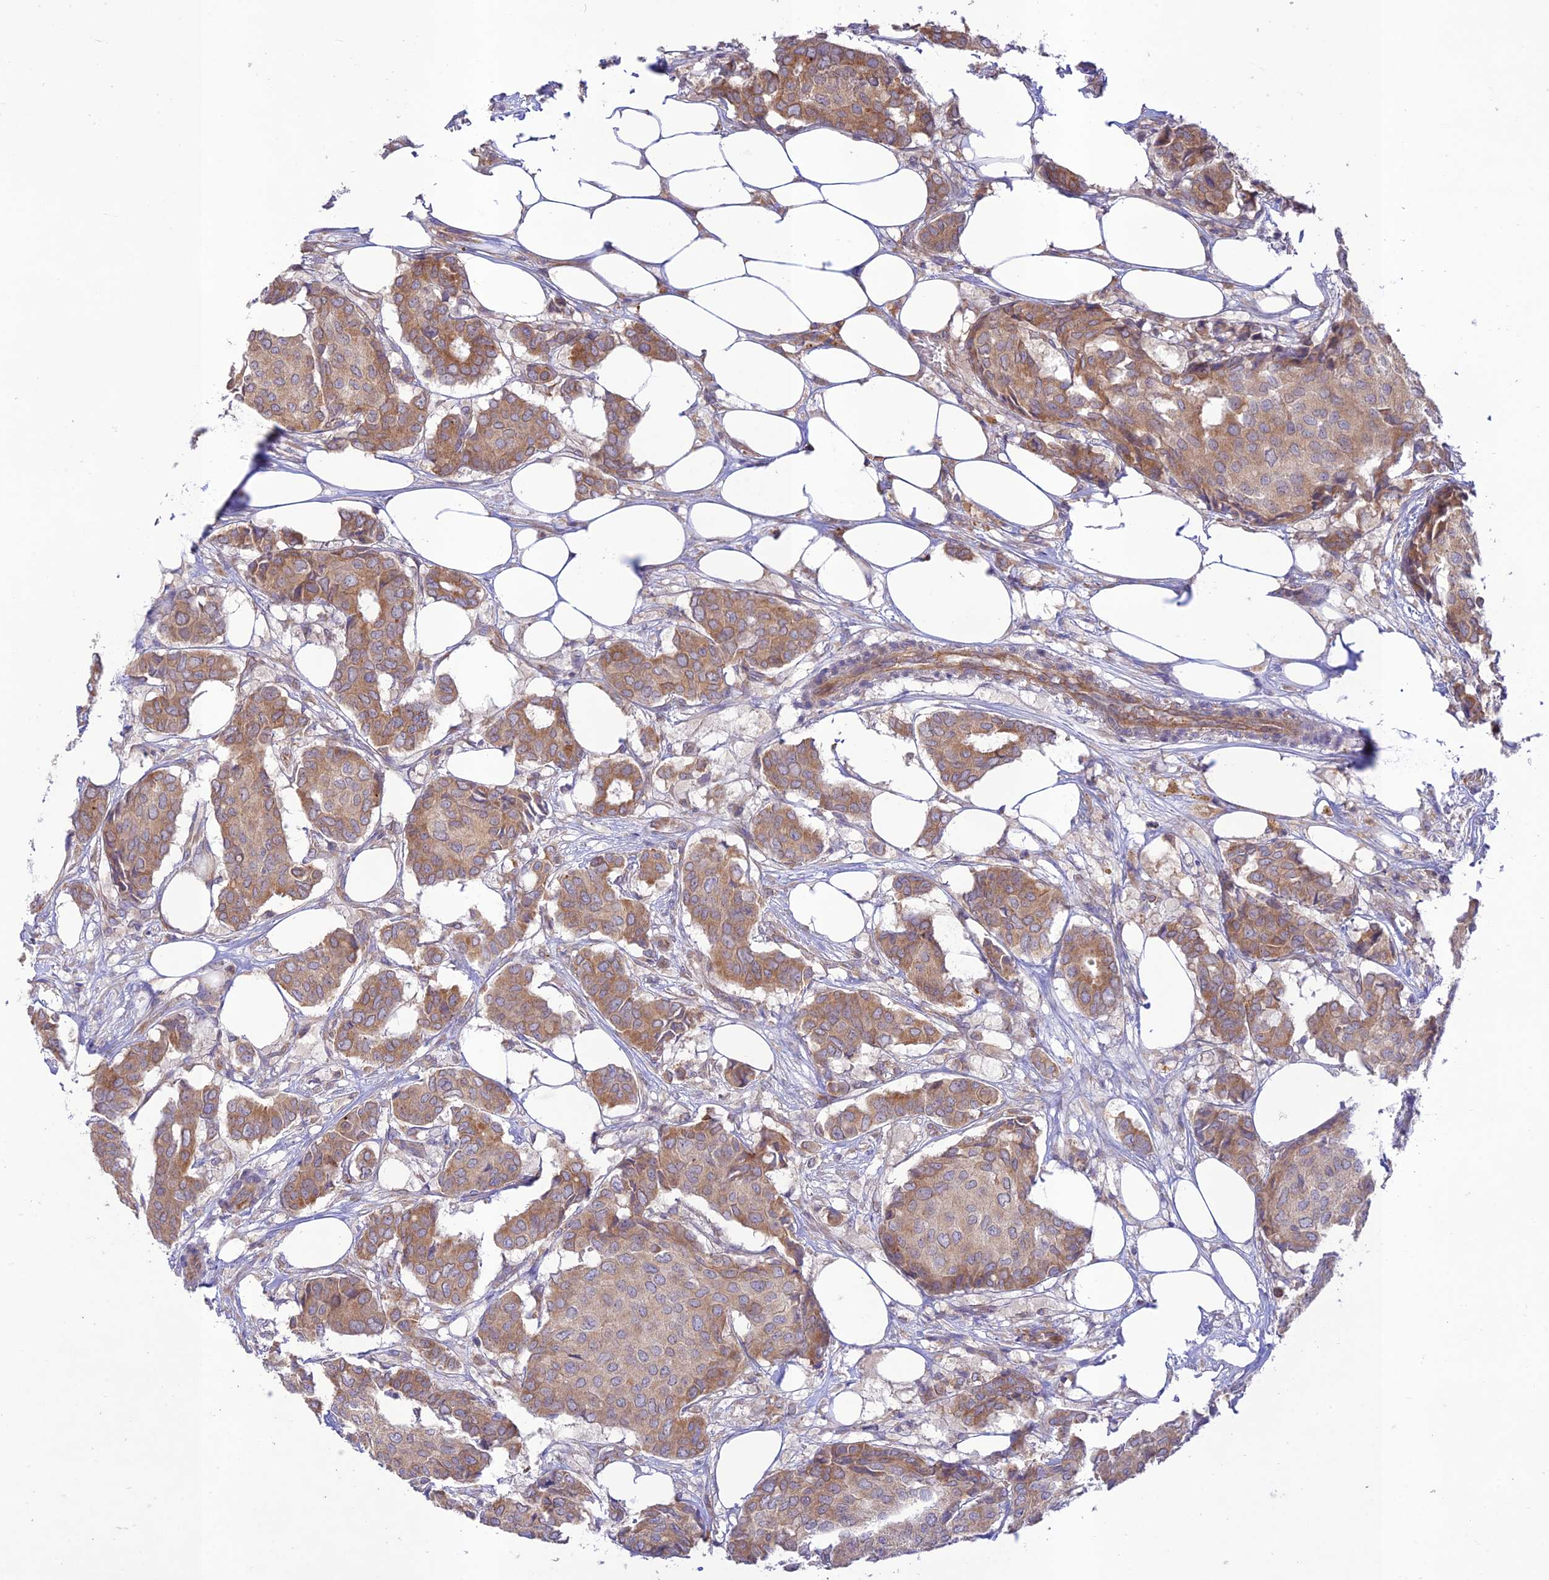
{"staining": {"intensity": "moderate", "quantity": ">75%", "location": "cytoplasmic/membranous"}, "tissue": "breast cancer", "cell_type": "Tumor cells", "image_type": "cancer", "snomed": [{"axis": "morphology", "description": "Duct carcinoma"}, {"axis": "topography", "description": "Breast"}], "caption": "The histopathology image demonstrates staining of intraductal carcinoma (breast), revealing moderate cytoplasmic/membranous protein staining (brown color) within tumor cells. The protein of interest is stained brown, and the nuclei are stained in blue (DAB IHC with brightfield microscopy, high magnification).", "gene": "TMEM259", "patient": {"sex": "female", "age": 75}}